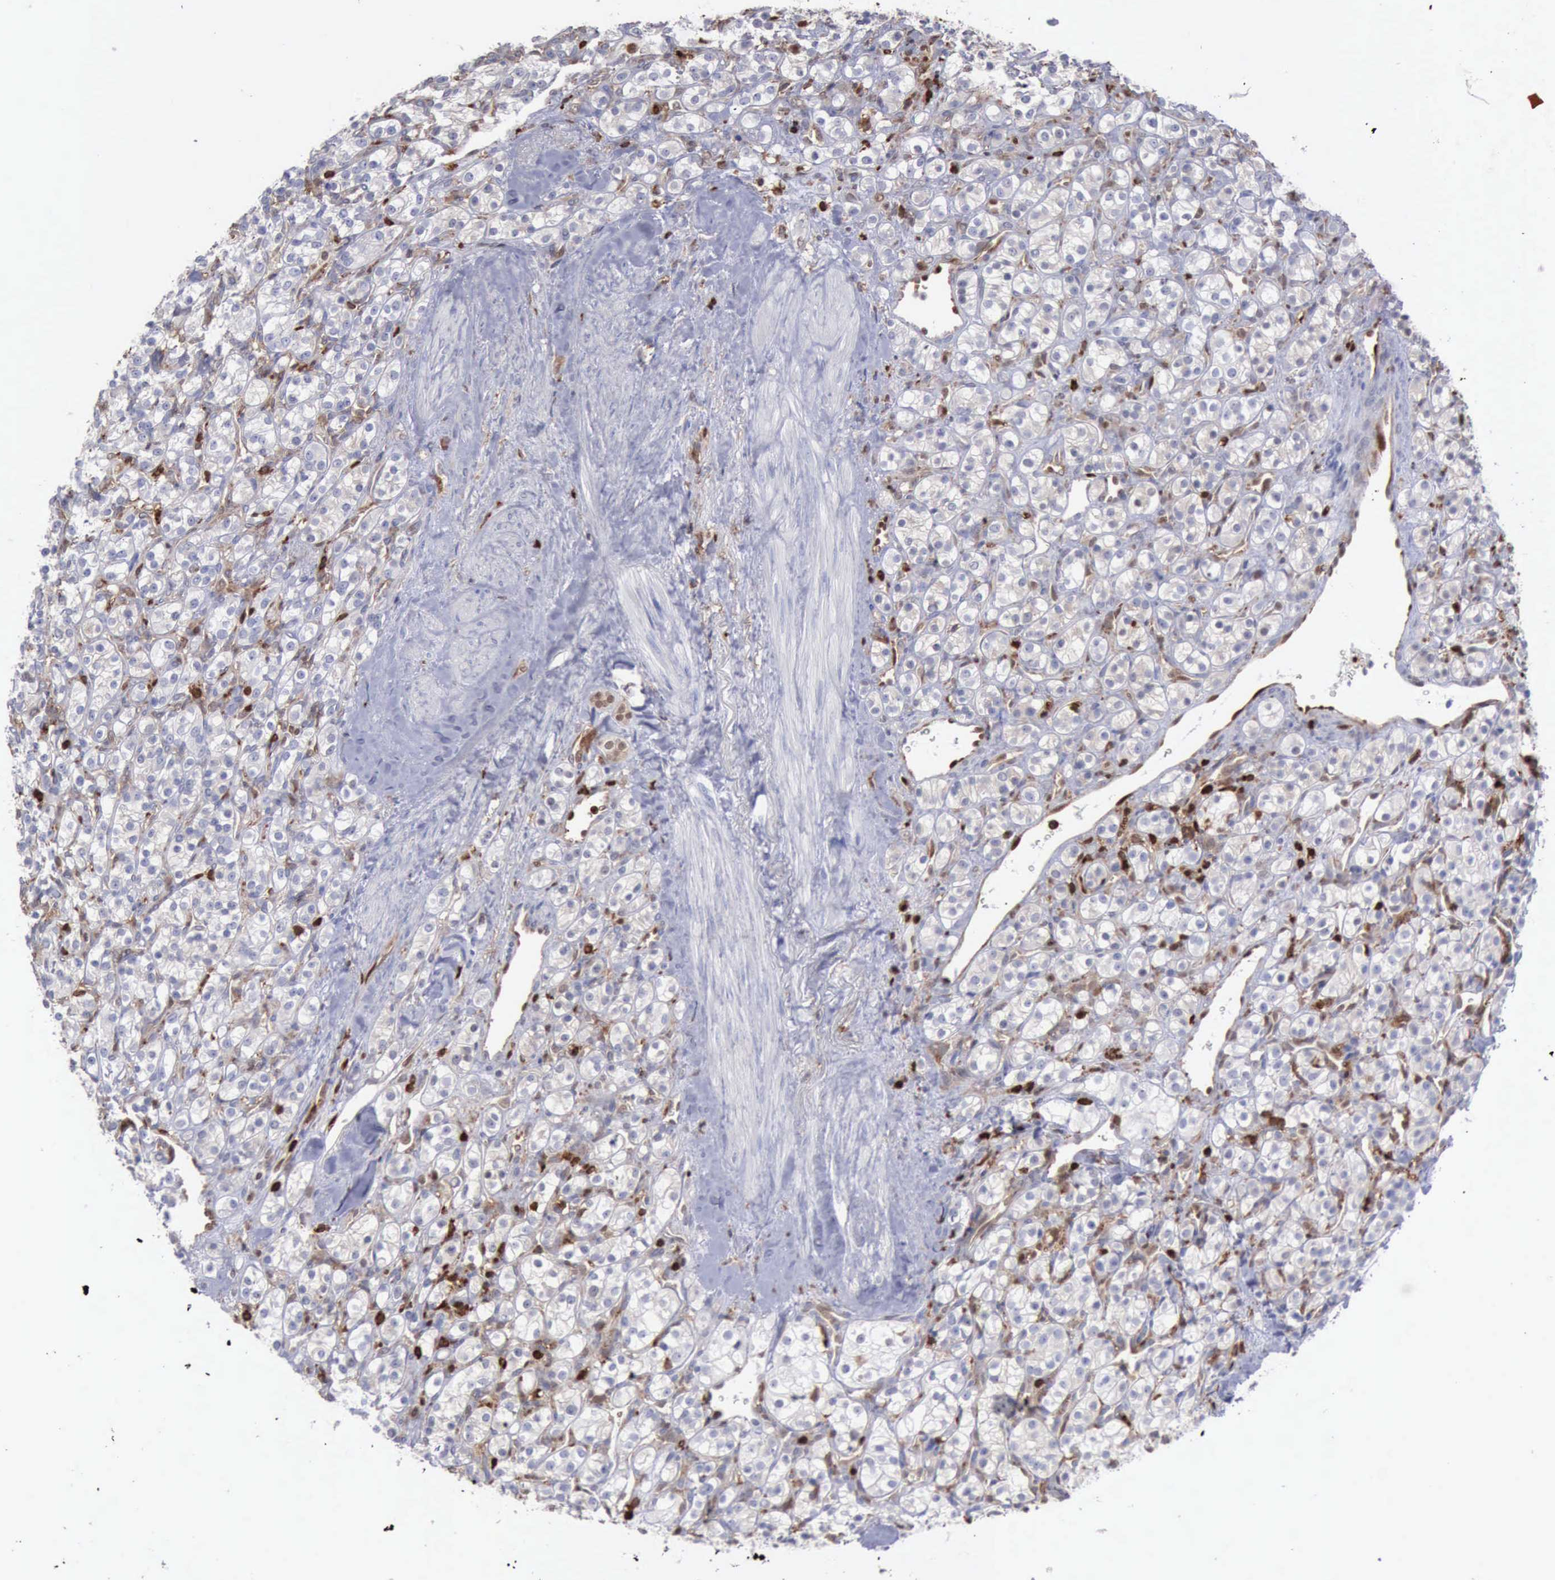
{"staining": {"intensity": "negative", "quantity": "none", "location": "none"}, "tissue": "renal cancer", "cell_type": "Tumor cells", "image_type": "cancer", "snomed": [{"axis": "morphology", "description": "Adenocarcinoma, NOS"}, {"axis": "topography", "description": "Kidney"}], "caption": "IHC photomicrograph of neoplastic tissue: human renal adenocarcinoma stained with DAB (3,3'-diaminobenzidine) demonstrates no significant protein positivity in tumor cells. (Brightfield microscopy of DAB immunohistochemistry (IHC) at high magnification).", "gene": "PDCD4", "patient": {"sex": "male", "age": 77}}